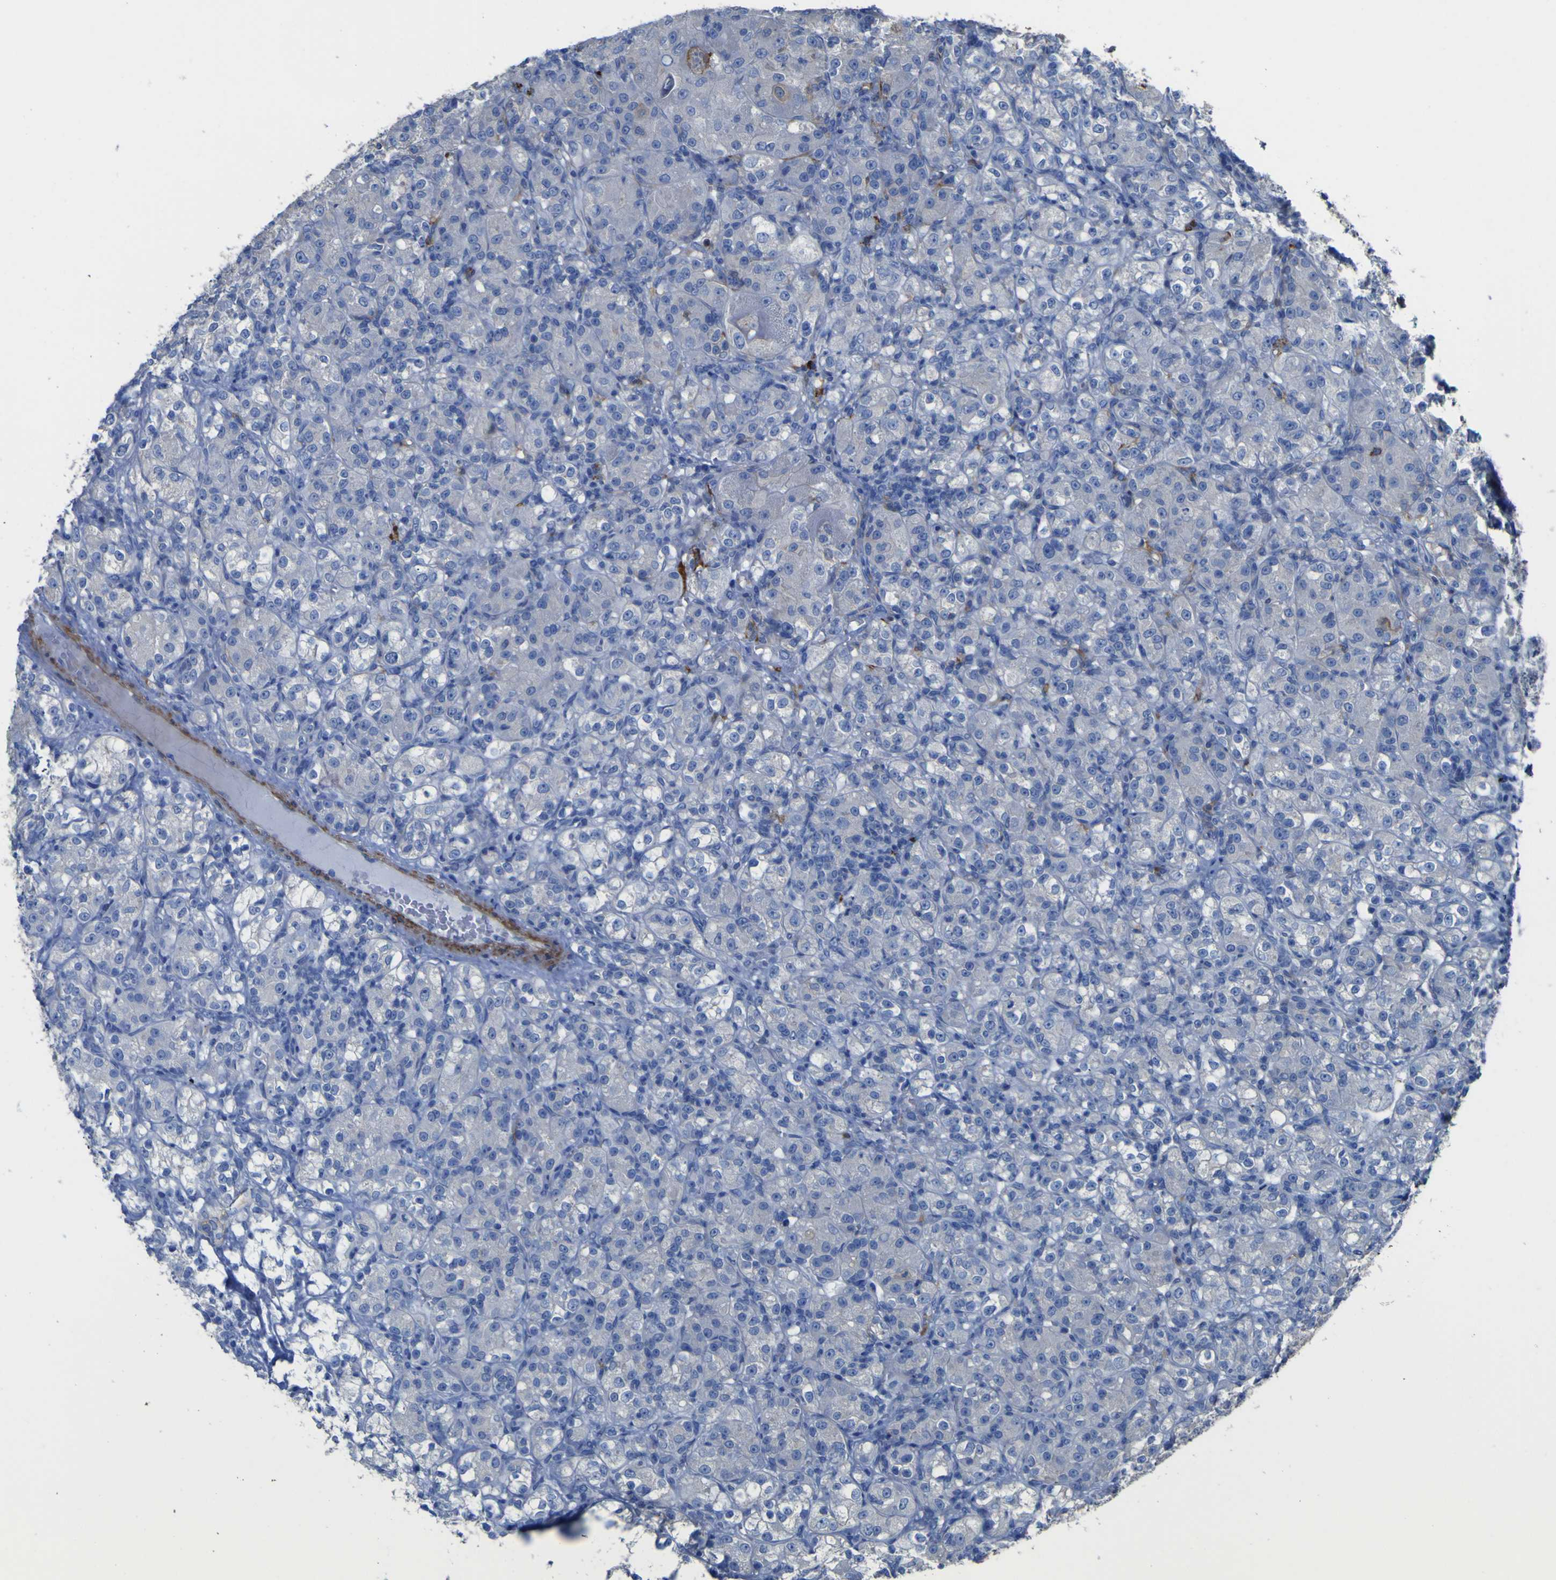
{"staining": {"intensity": "negative", "quantity": "none", "location": "none"}, "tissue": "renal cancer", "cell_type": "Tumor cells", "image_type": "cancer", "snomed": [{"axis": "morphology", "description": "Adenocarcinoma, NOS"}, {"axis": "topography", "description": "Kidney"}], "caption": "Immunohistochemistry of human renal adenocarcinoma exhibits no staining in tumor cells.", "gene": "AGO4", "patient": {"sex": "male", "age": 61}}